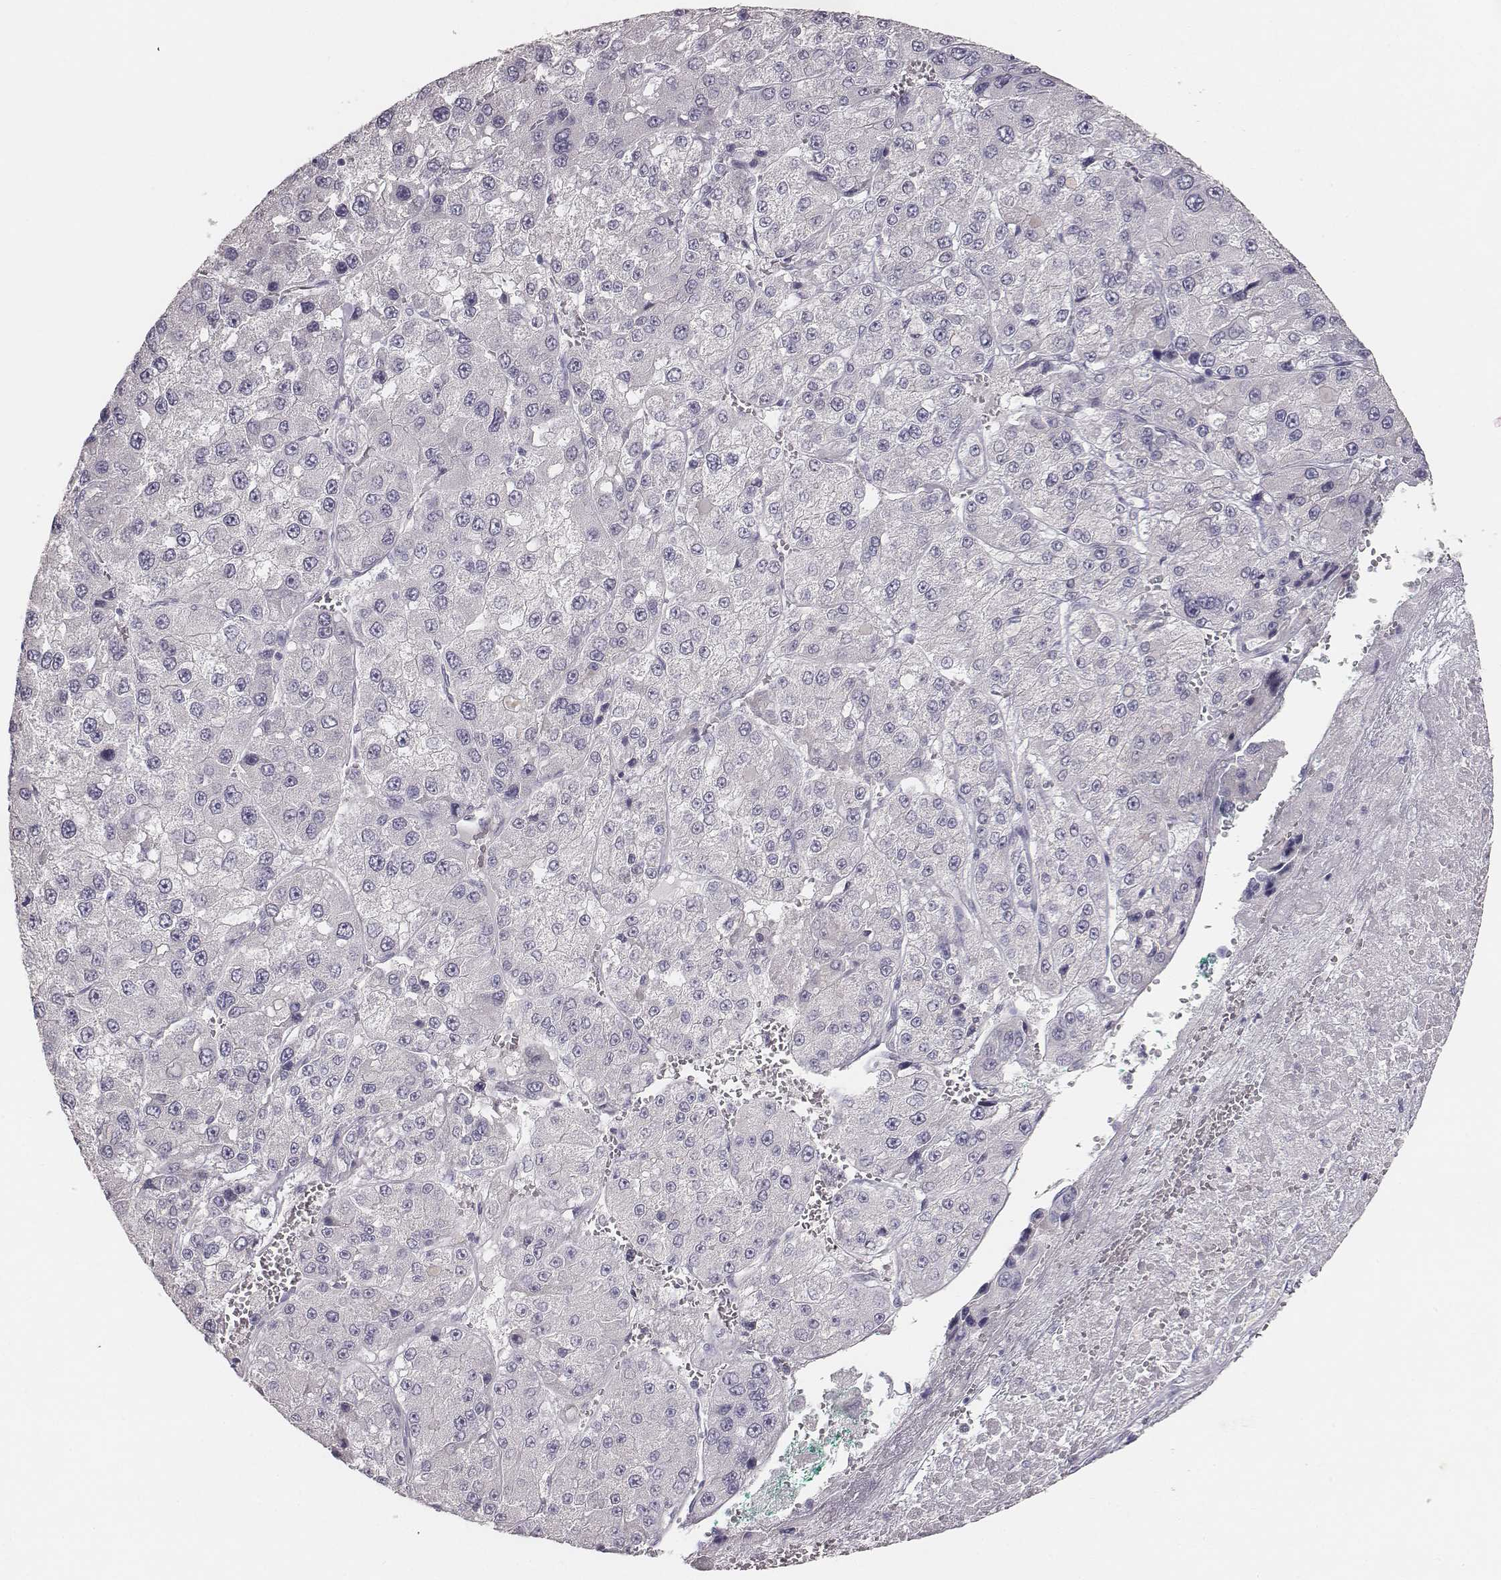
{"staining": {"intensity": "negative", "quantity": "none", "location": "none"}, "tissue": "liver cancer", "cell_type": "Tumor cells", "image_type": "cancer", "snomed": [{"axis": "morphology", "description": "Carcinoma, Hepatocellular, NOS"}, {"axis": "topography", "description": "Liver"}], "caption": "IHC micrograph of liver hepatocellular carcinoma stained for a protein (brown), which demonstrates no positivity in tumor cells.", "gene": "MYH6", "patient": {"sex": "female", "age": 73}}